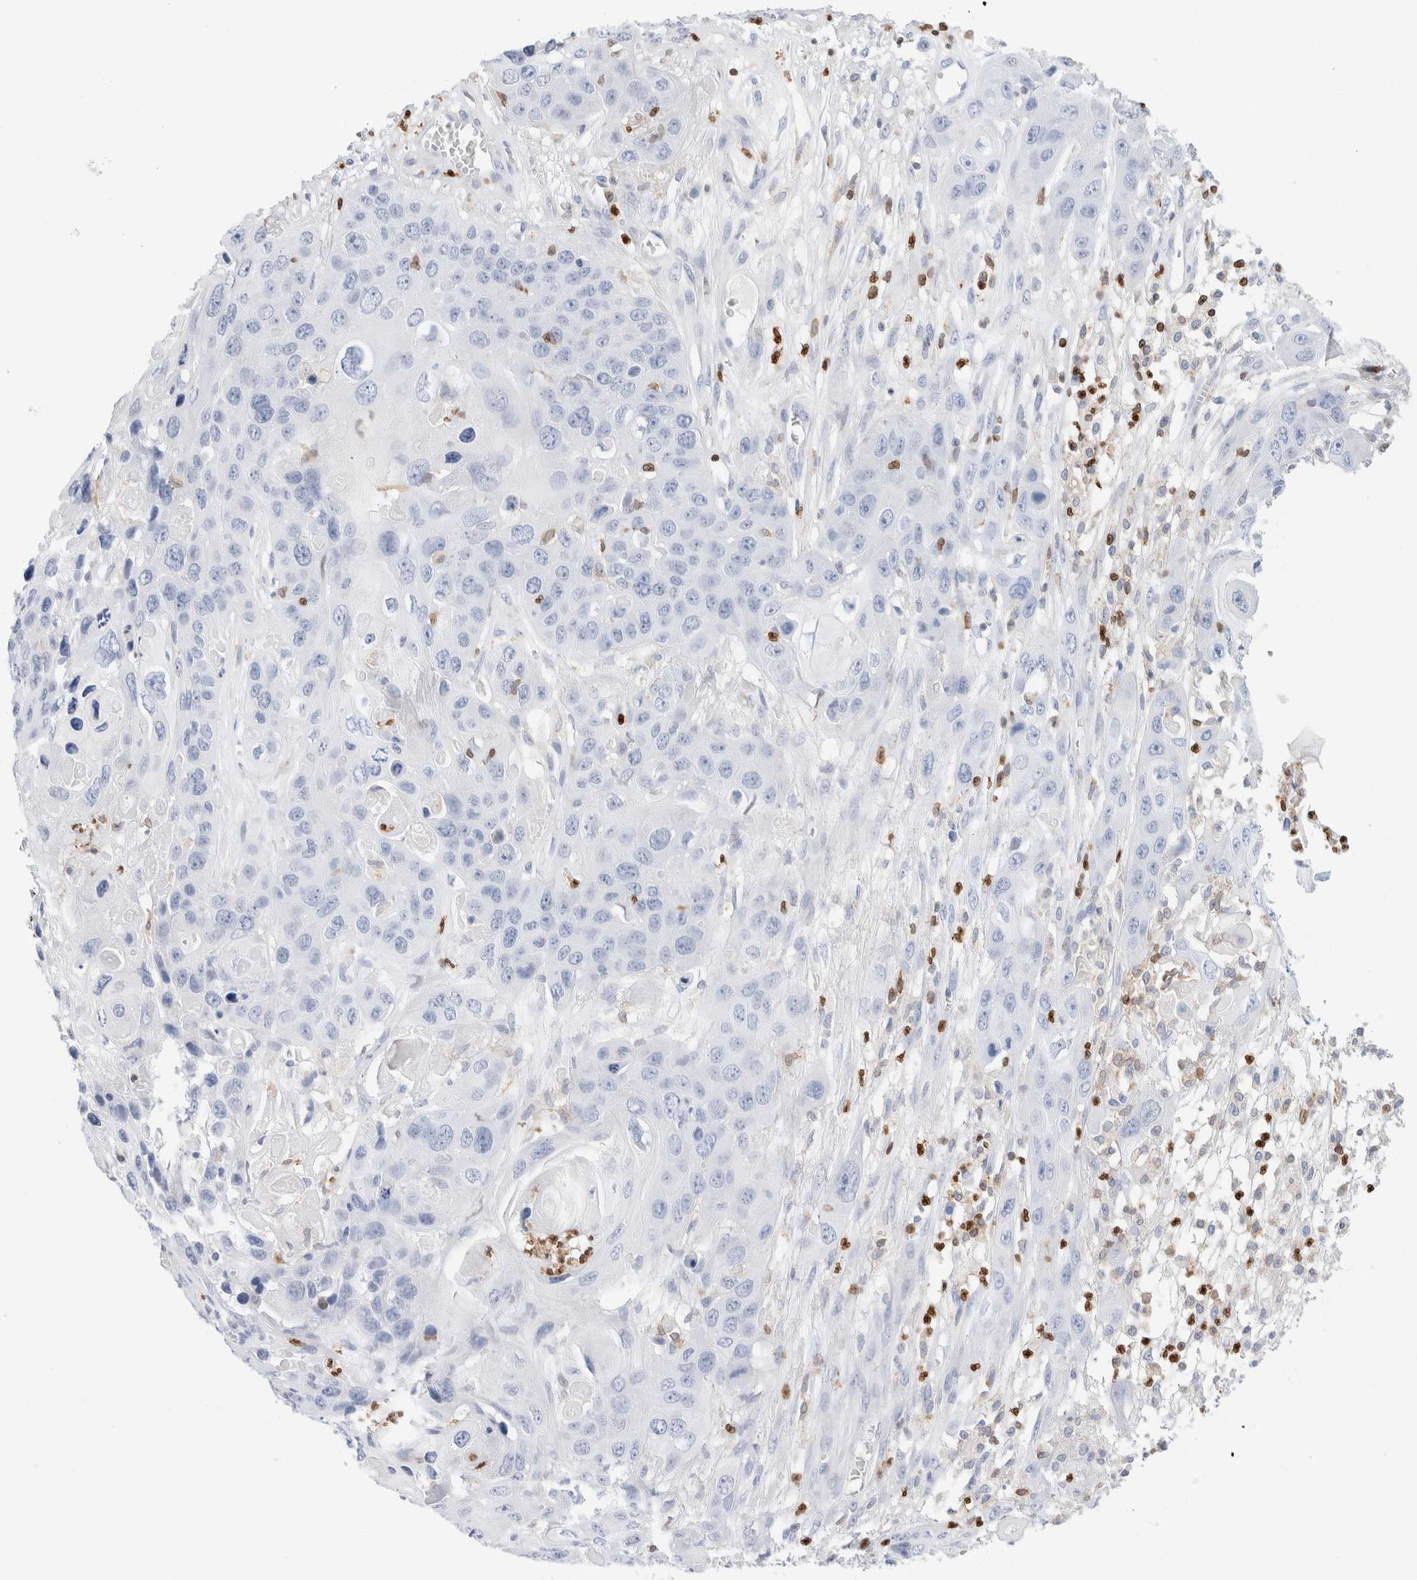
{"staining": {"intensity": "negative", "quantity": "none", "location": "none"}, "tissue": "skin cancer", "cell_type": "Tumor cells", "image_type": "cancer", "snomed": [{"axis": "morphology", "description": "Squamous cell carcinoma, NOS"}, {"axis": "topography", "description": "Skin"}], "caption": "Tumor cells are negative for protein expression in human squamous cell carcinoma (skin).", "gene": "ALOX5AP", "patient": {"sex": "male", "age": 55}}